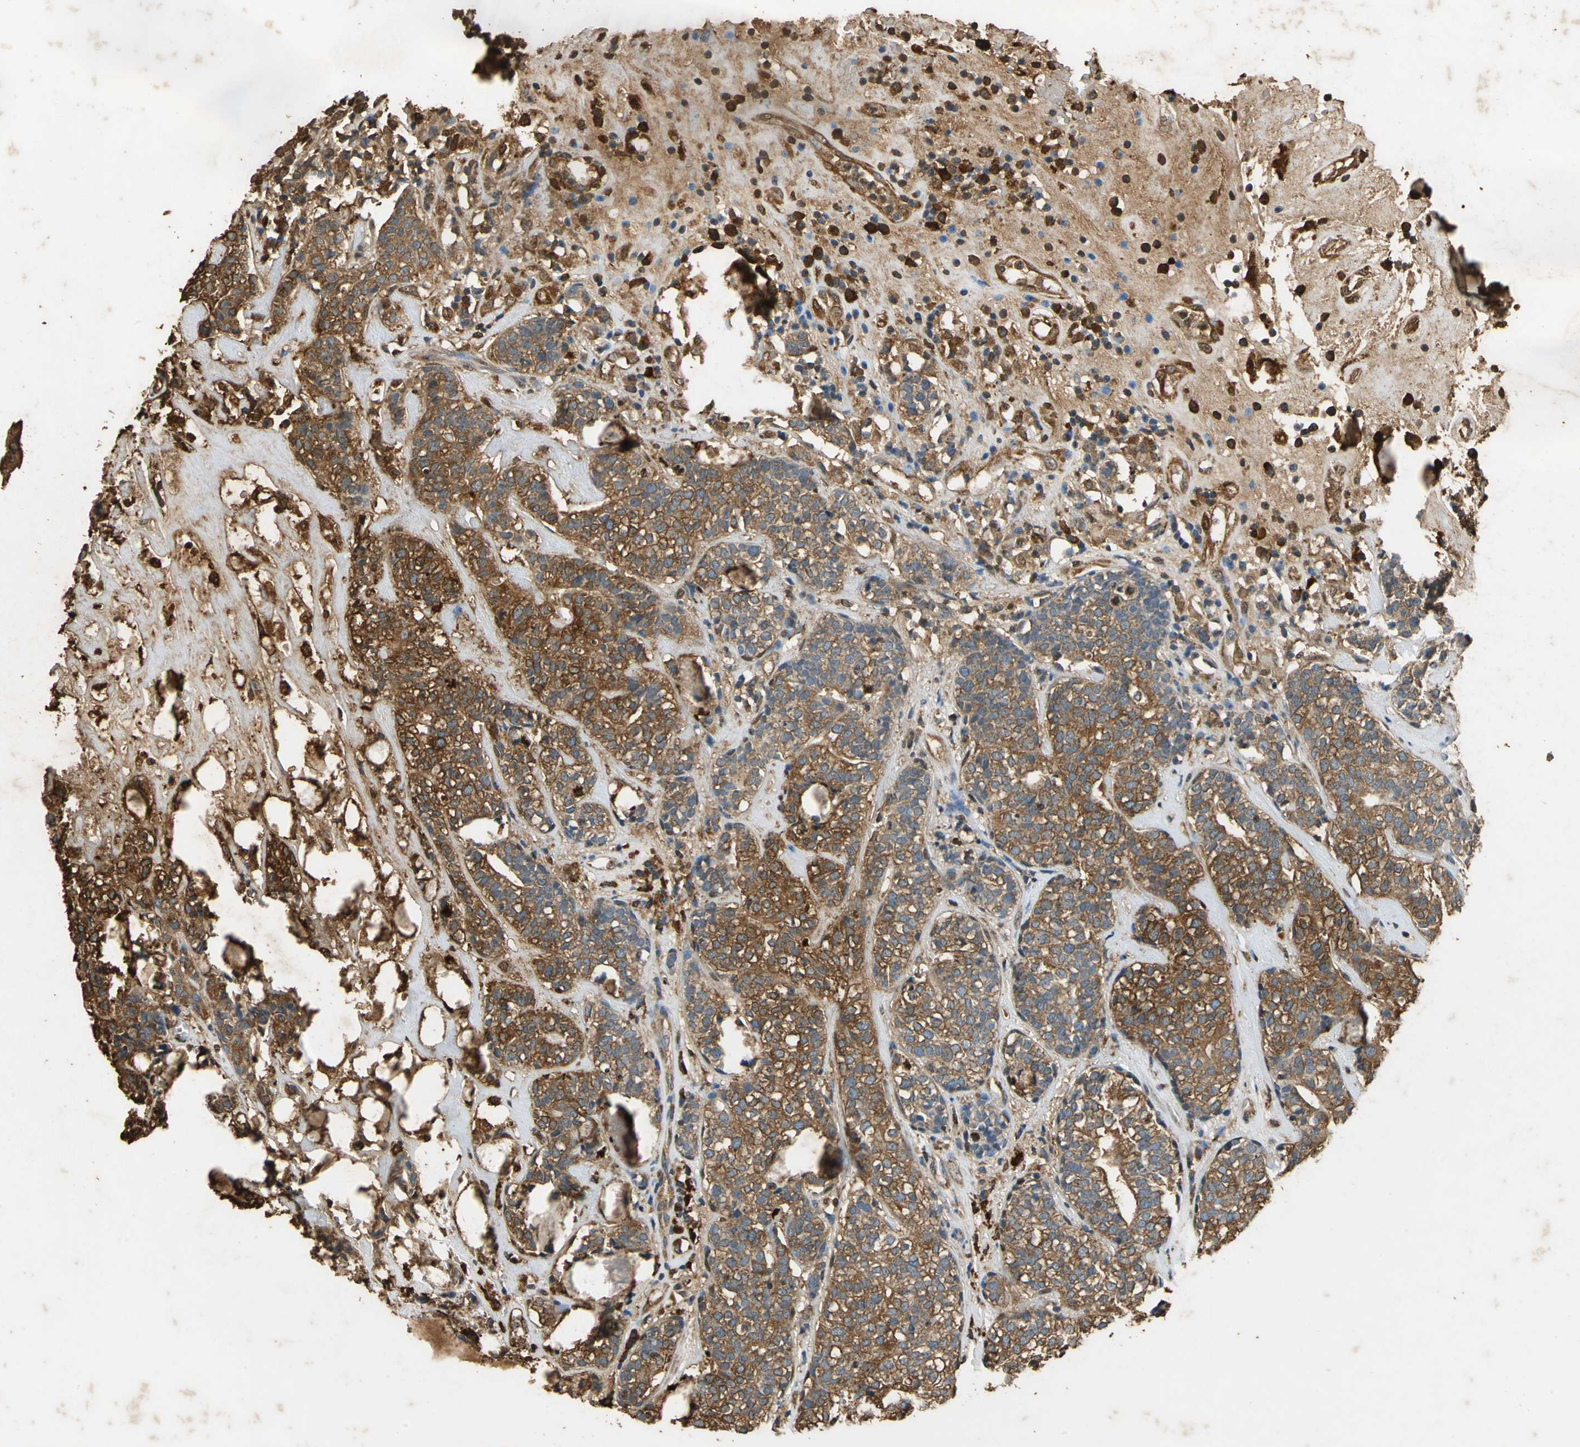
{"staining": {"intensity": "strong", "quantity": ">75%", "location": "cytoplasmic/membranous"}, "tissue": "head and neck cancer", "cell_type": "Tumor cells", "image_type": "cancer", "snomed": [{"axis": "morphology", "description": "Adenocarcinoma, NOS"}, {"axis": "topography", "description": "Salivary gland"}, {"axis": "topography", "description": "Head-Neck"}], "caption": "Immunohistochemistry (IHC) micrograph of neoplastic tissue: human adenocarcinoma (head and neck) stained using IHC displays high levels of strong protein expression localized specifically in the cytoplasmic/membranous of tumor cells, appearing as a cytoplasmic/membranous brown color.", "gene": "GAPDH", "patient": {"sex": "female", "age": 65}}